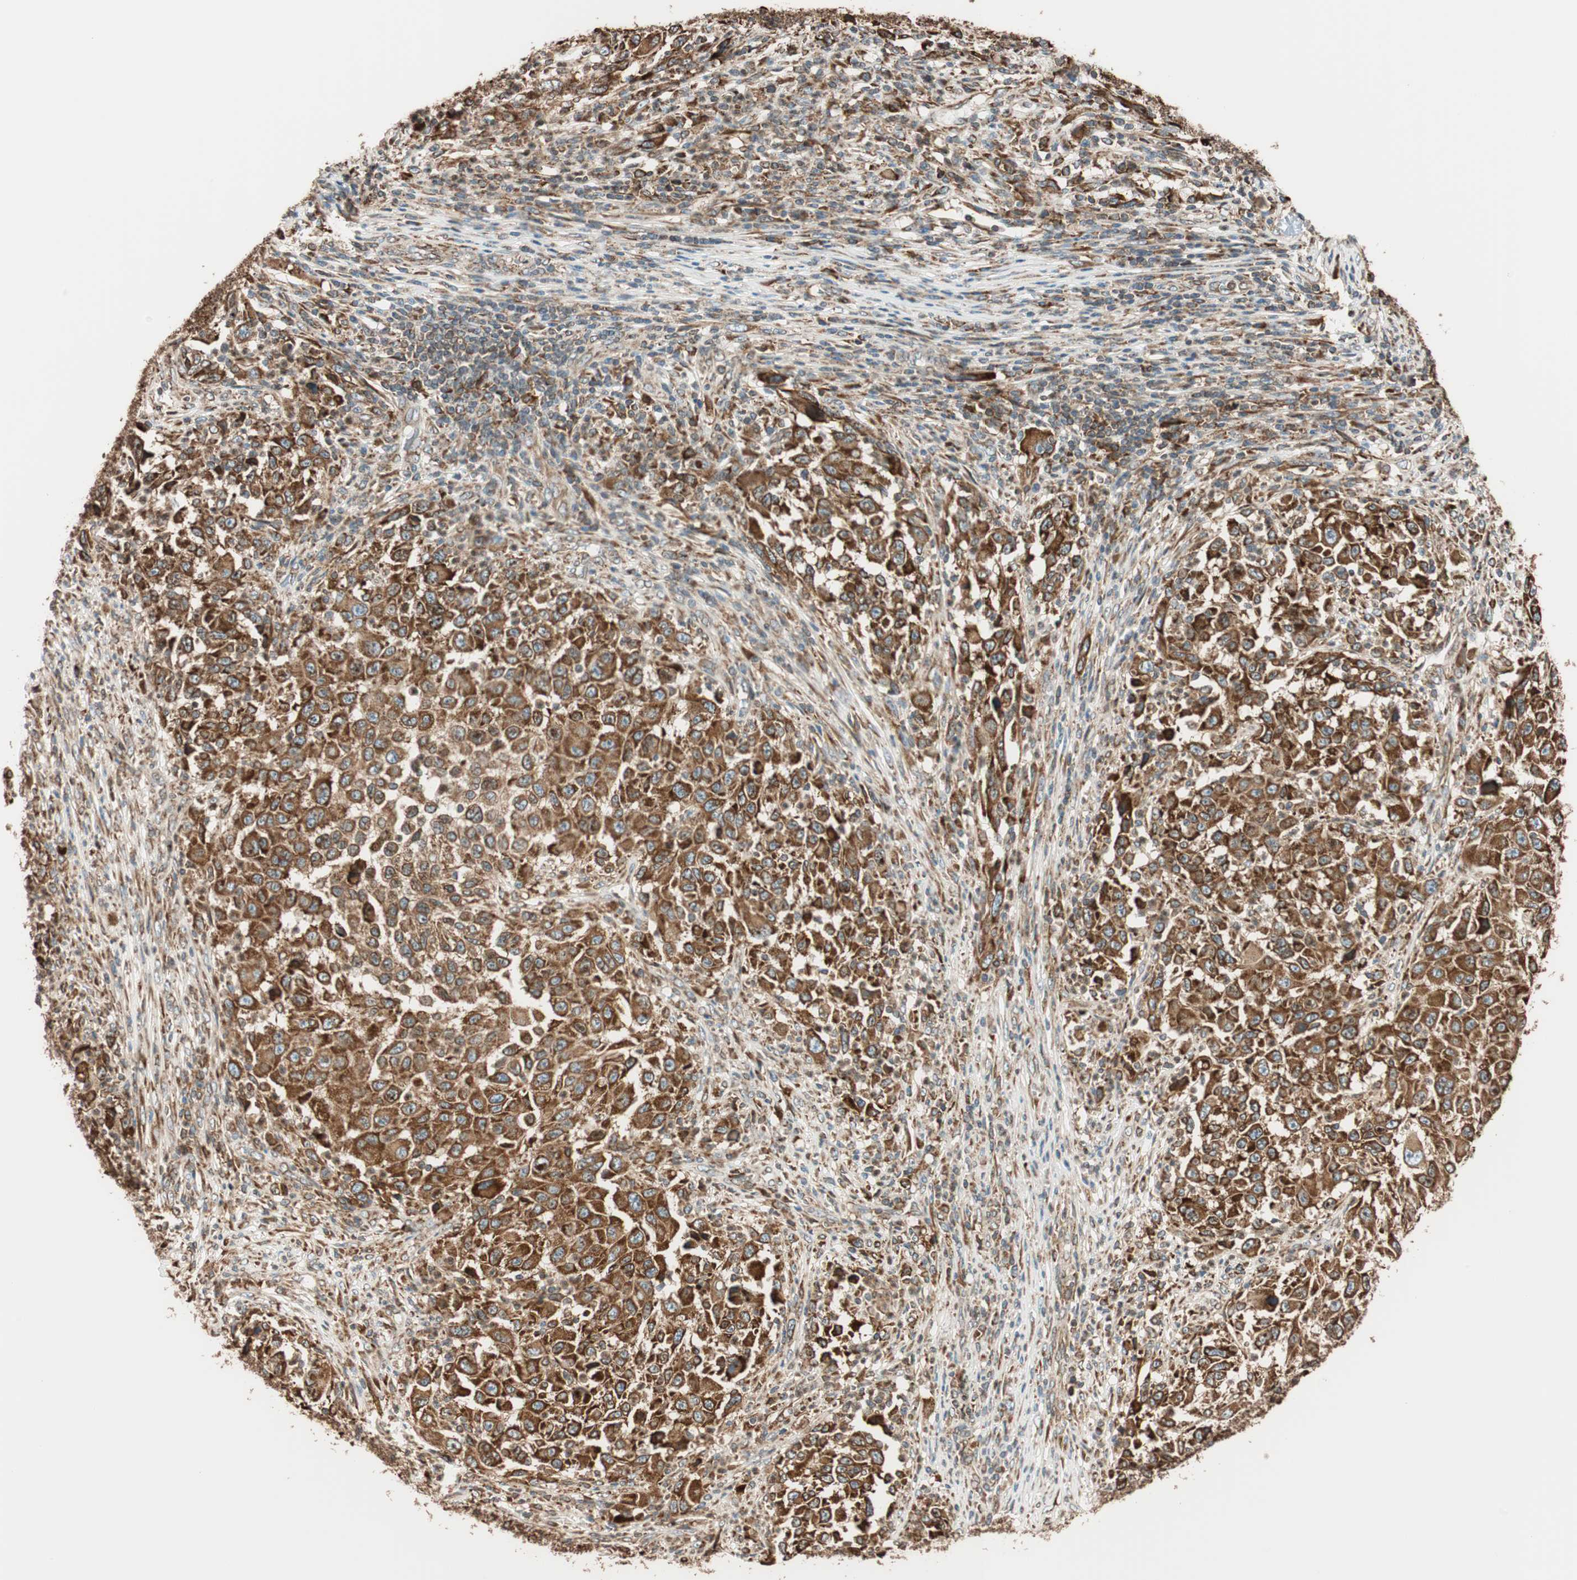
{"staining": {"intensity": "strong", "quantity": ">75%", "location": "cytoplasmic/membranous"}, "tissue": "melanoma", "cell_type": "Tumor cells", "image_type": "cancer", "snomed": [{"axis": "morphology", "description": "Malignant melanoma, Metastatic site"}, {"axis": "topography", "description": "Lymph node"}], "caption": "Protein expression analysis of human melanoma reveals strong cytoplasmic/membranous expression in approximately >75% of tumor cells. (IHC, brightfield microscopy, high magnification).", "gene": "PRKCSH", "patient": {"sex": "male", "age": 61}}